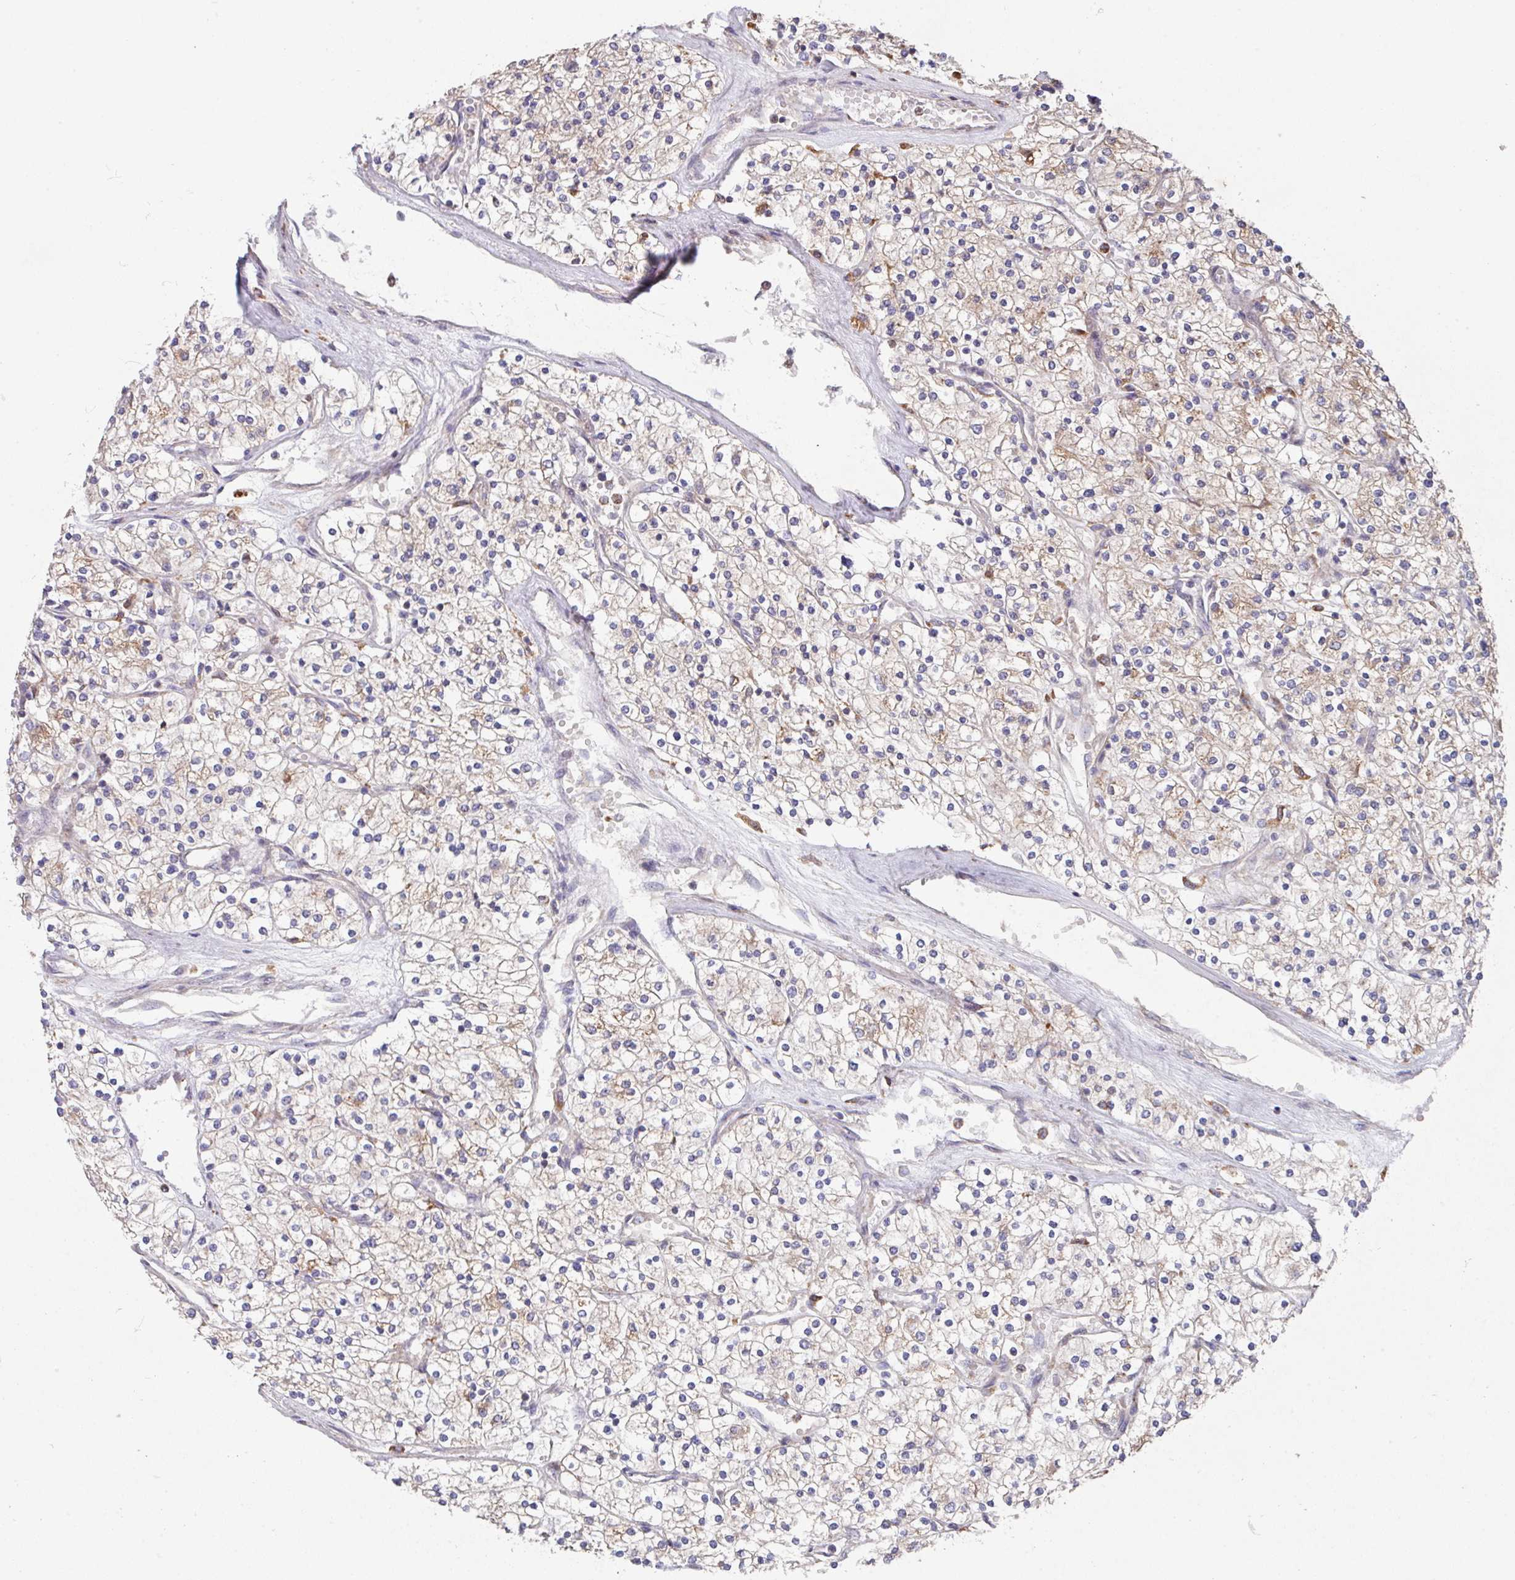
{"staining": {"intensity": "weak", "quantity": "25%-75%", "location": "cytoplasmic/membranous"}, "tissue": "renal cancer", "cell_type": "Tumor cells", "image_type": "cancer", "snomed": [{"axis": "morphology", "description": "Adenocarcinoma, NOS"}, {"axis": "topography", "description": "Kidney"}], "caption": "There is low levels of weak cytoplasmic/membranous positivity in tumor cells of renal cancer (adenocarcinoma), as demonstrated by immunohistochemical staining (brown color).", "gene": "TRIM14", "patient": {"sex": "male", "age": 80}}